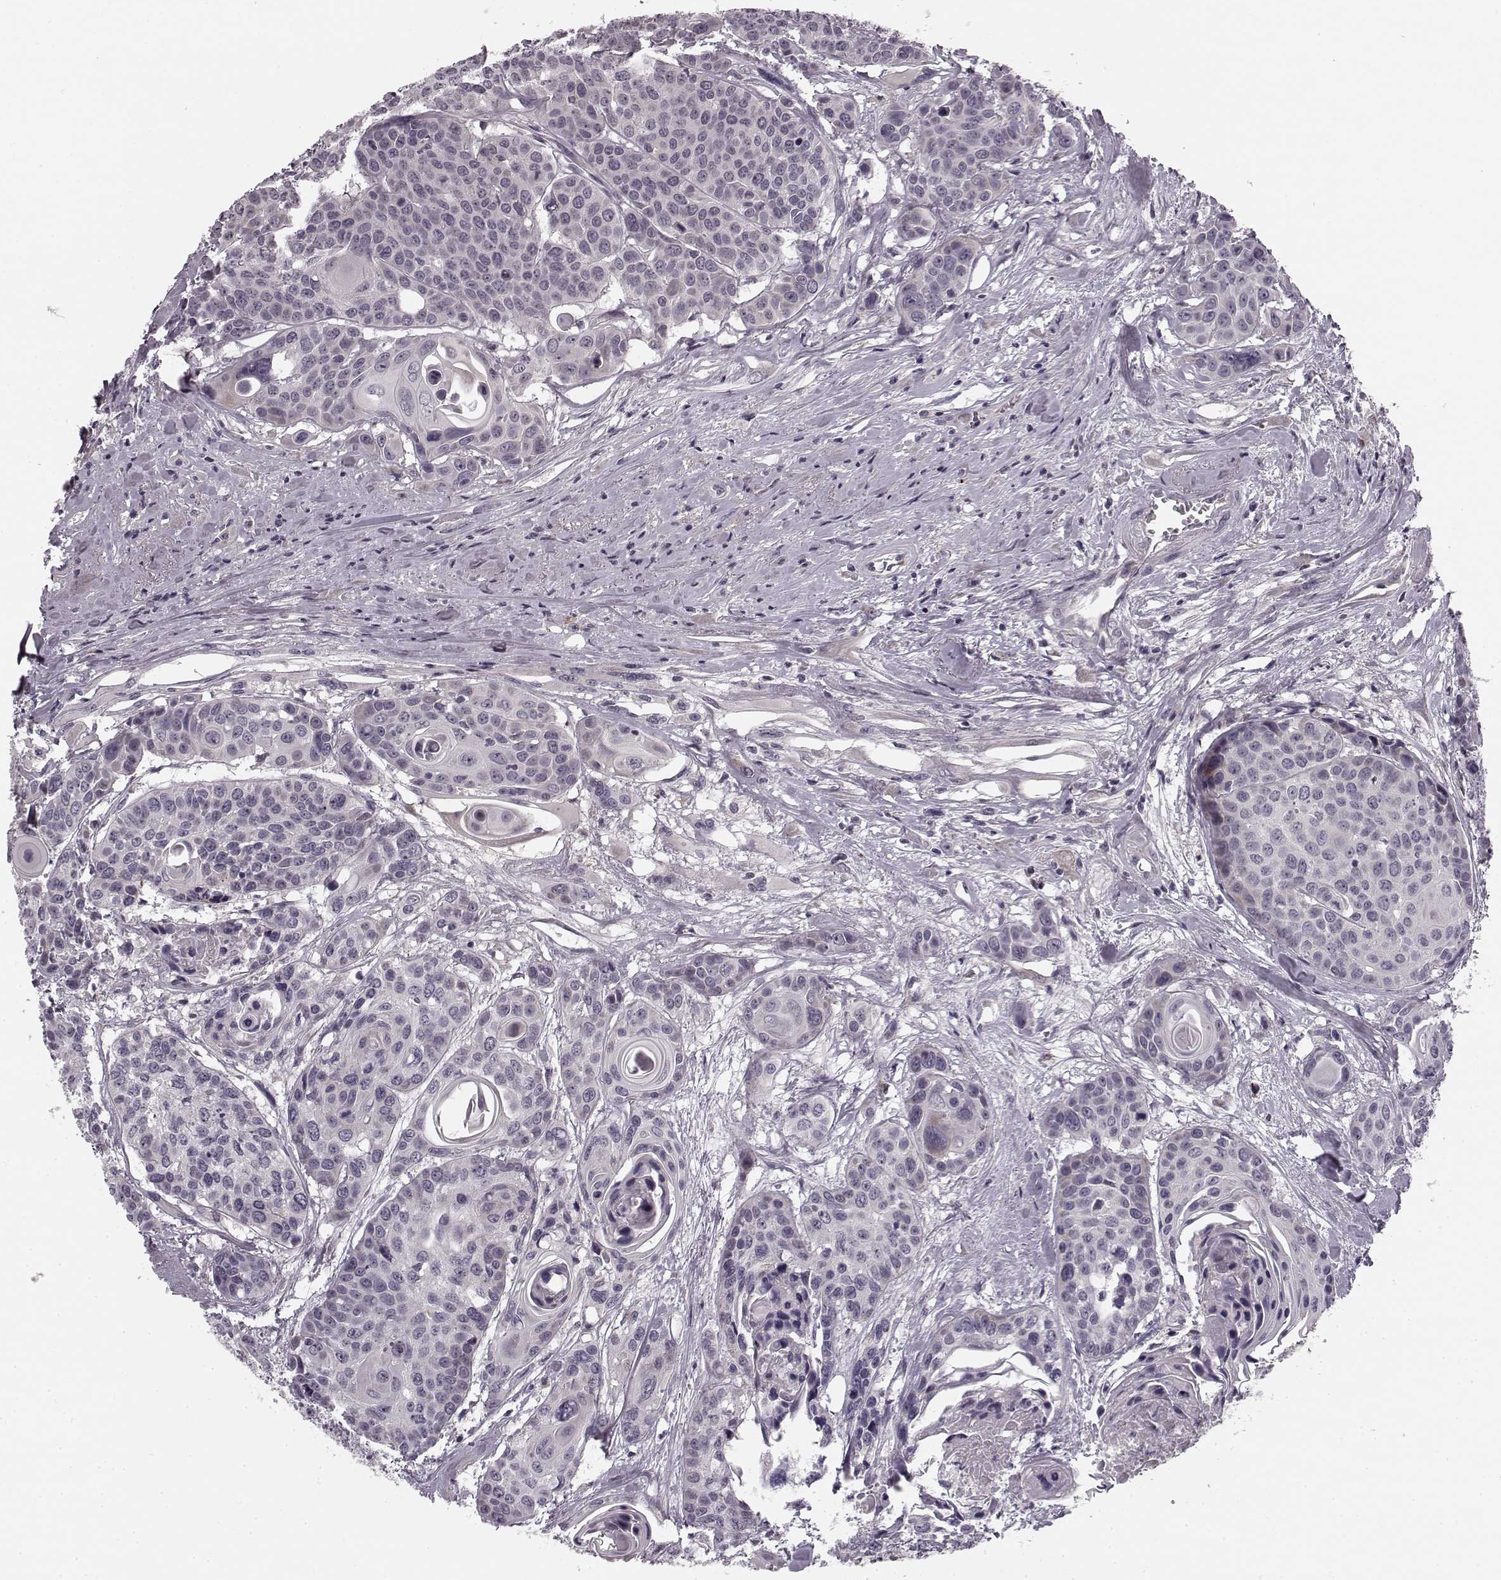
{"staining": {"intensity": "negative", "quantity": "none", "location": "none"}, "tissue": "head and neck cancer", "cell_type": "Tumor cells", "image_type": "cancer", "snomed": [{"axis": "morphology", "description": "Squamous cell carcinoma, NOS"}, {"axis": "topography", "description": "Oral tissue"}, {"axis": "topography", "description": "Head-Neck"}], "caption": "A high-resolution image shows immunohistochemistry staining of head and neck cancer, which displays no significant expression in tumor cells. (Immunohistochemistry, brightfield microscopy, high magnification).", "gene": "FAM234B", "patient": {"sex": "male", "age": 56}}